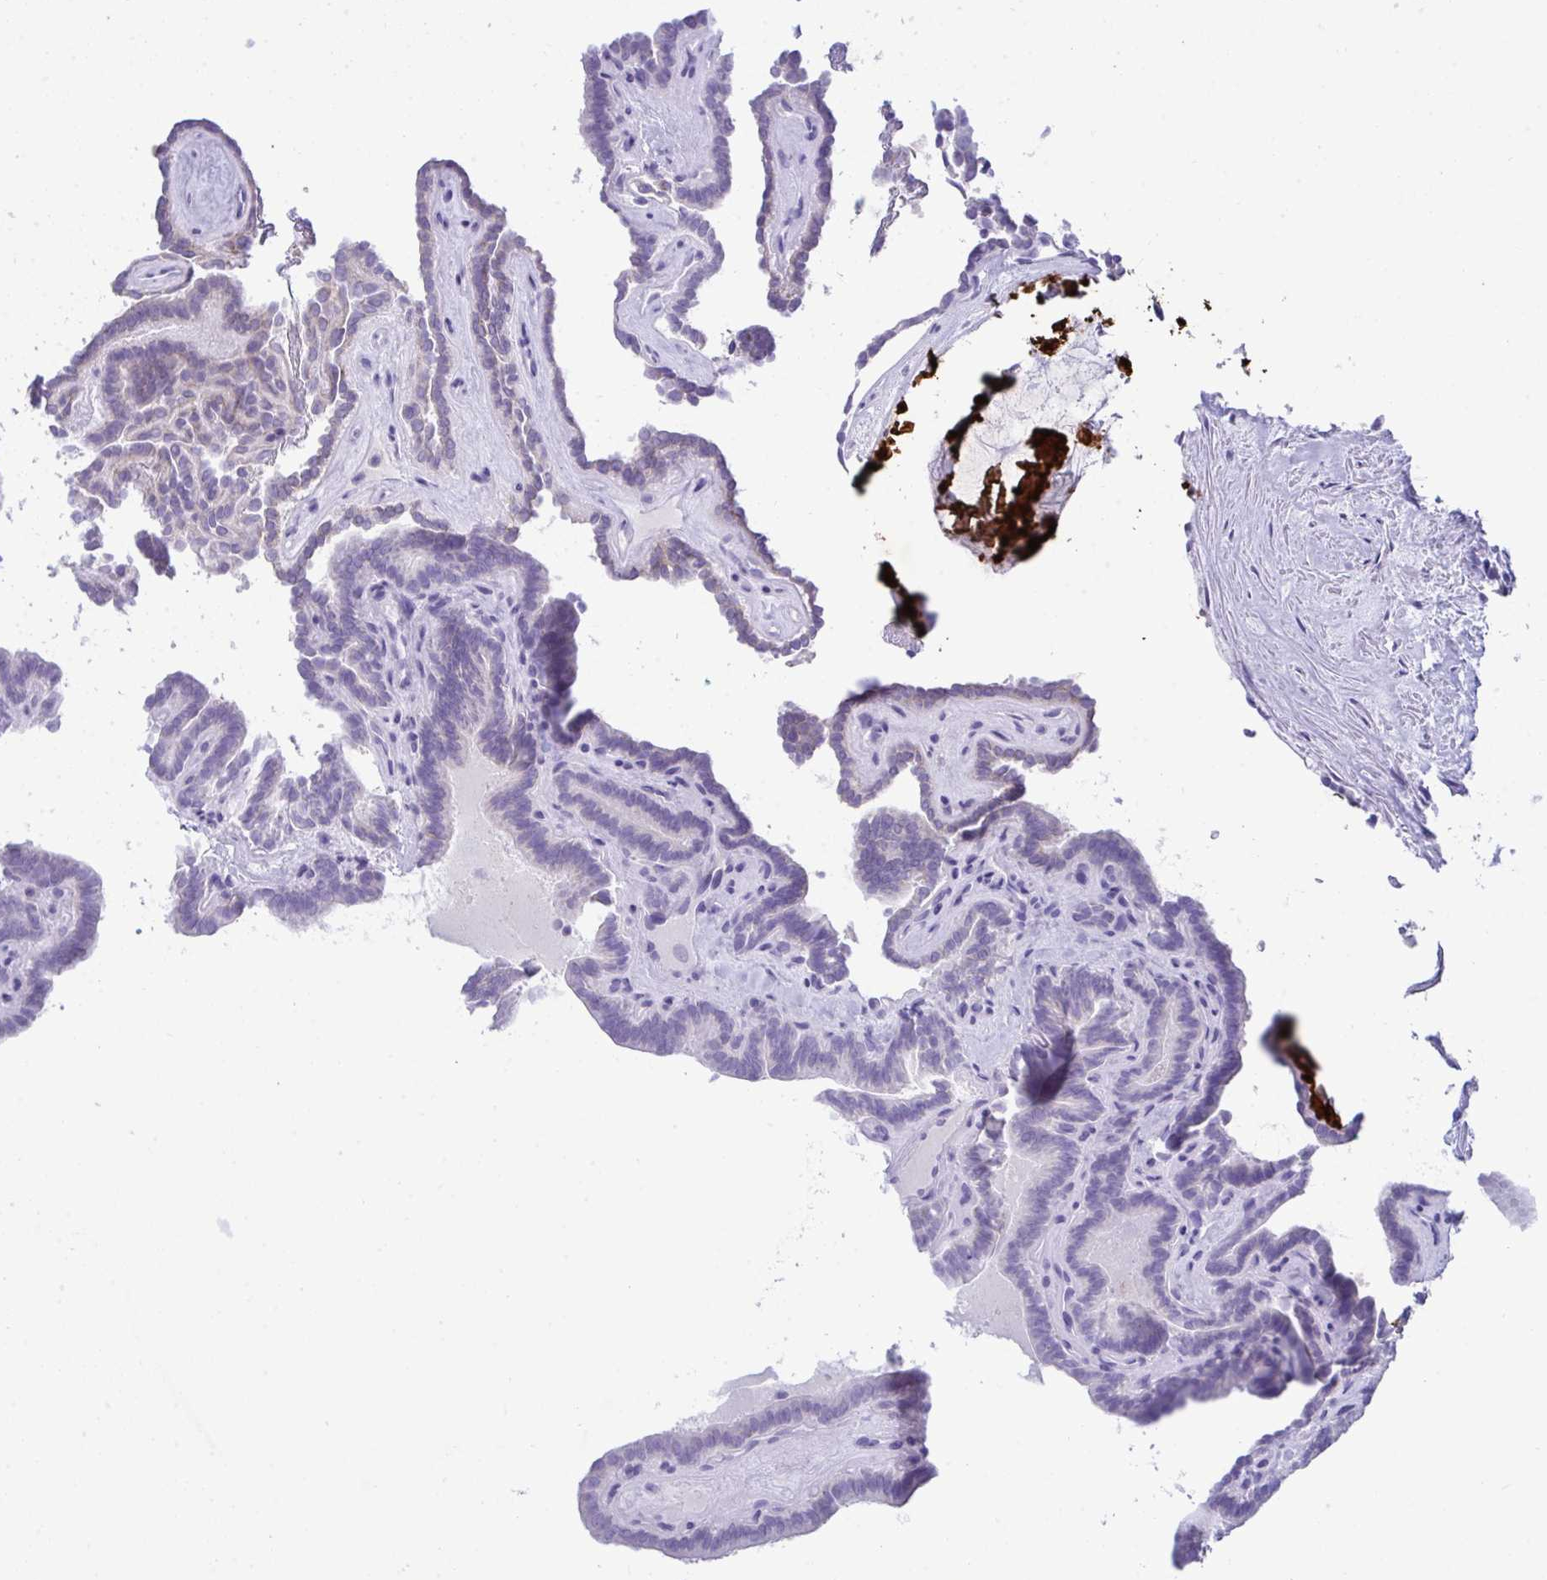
{"staining": {"intensity": "negative", "quantity": "none", "location": "none"}, "tissue": "thyroid cancer", "cell_type": "Tumor cells", "image_type": "cancer", "snomed": [{"axis": "morphology", "description": "Papillary adenocarcinoma, NOS"}, {"axis": "topography", "description": "Thyroid gland"}], "caption": "Tumor cells show no significant expression in thyroid cancer.", "gene": "PLA2G12B", "patient": {"sex": "female", "age": 21}}